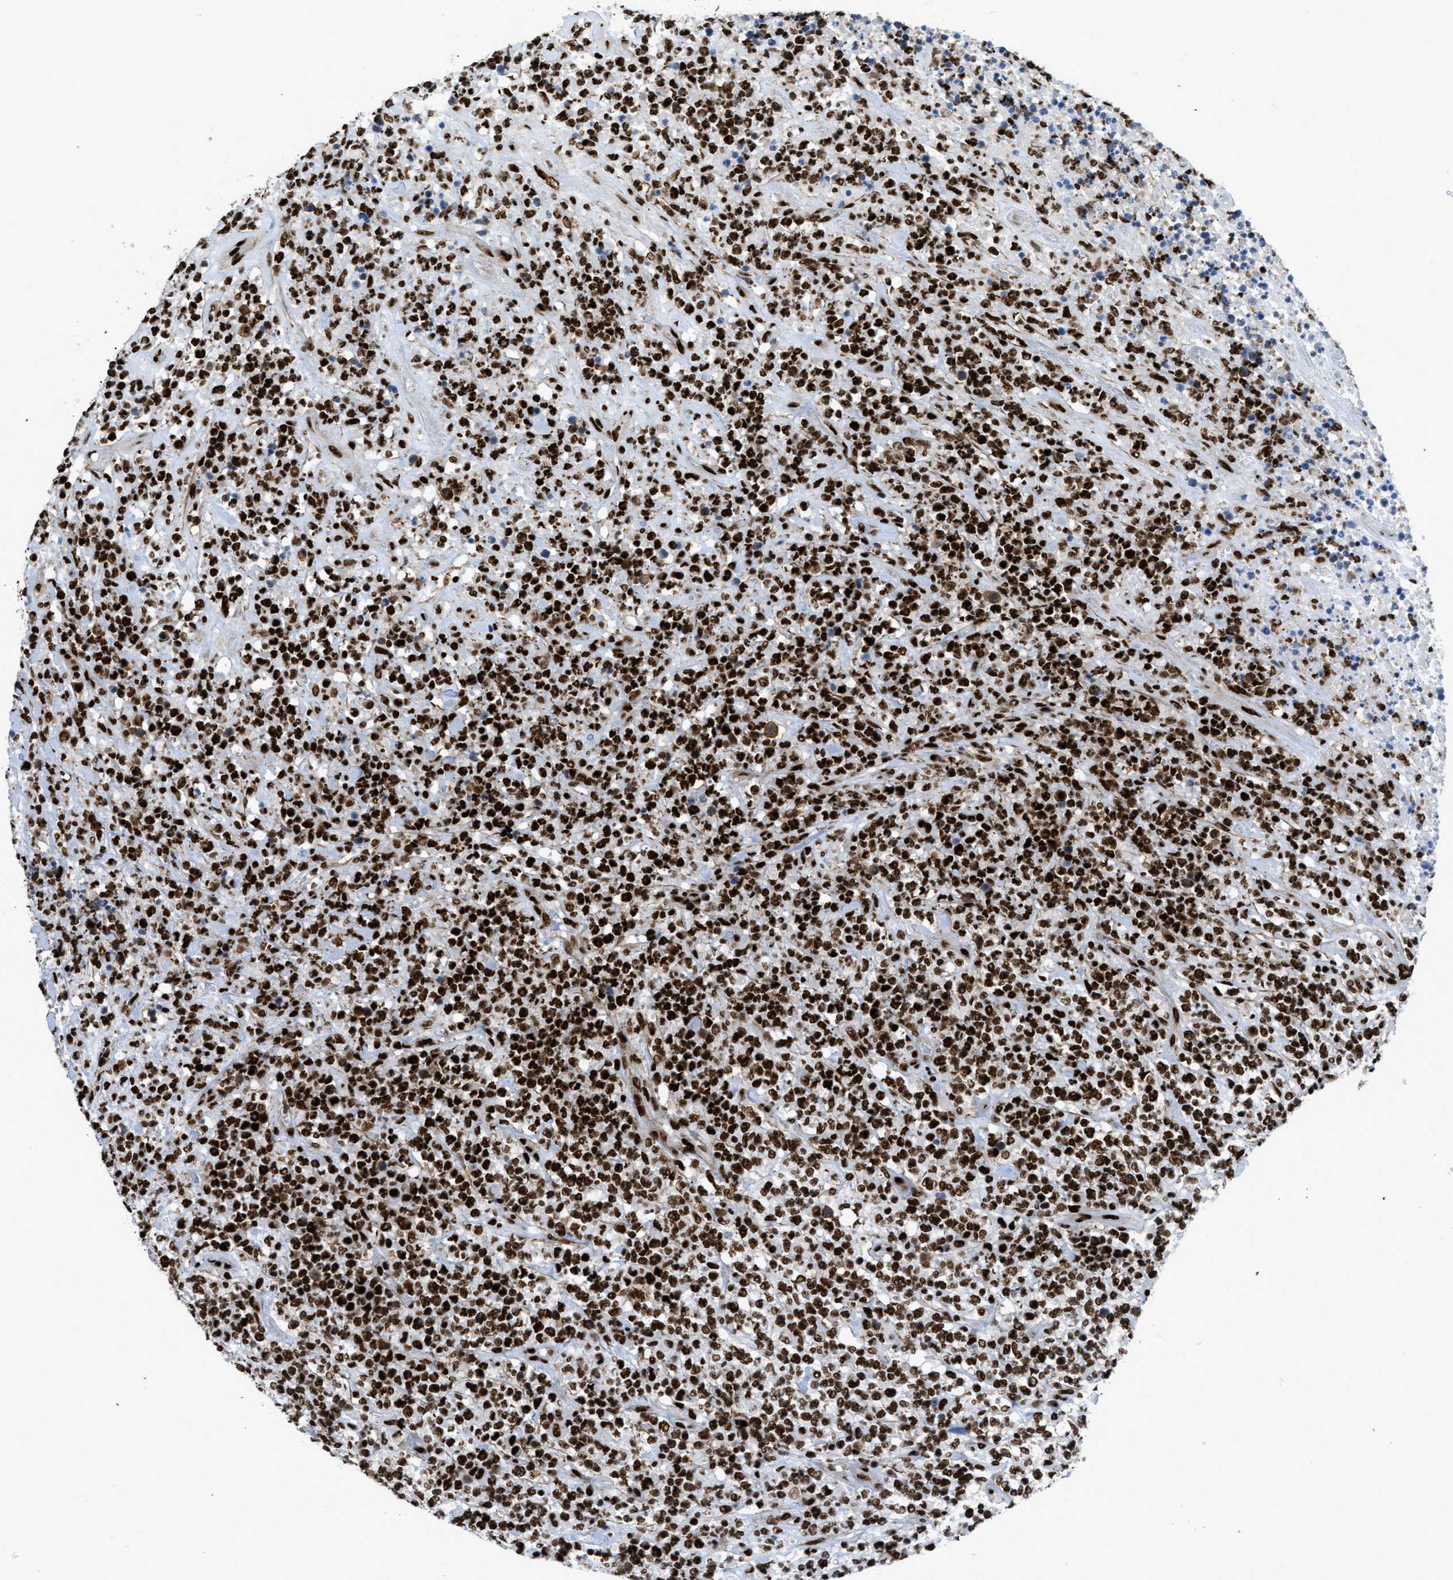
{"staining": {"intensity": "strong", "quantity": ">75%", "location": "nuclear"}, "tissue": "lymphoma", "cell_type": "Tumor cells", "image_type": "cancer", "snomed": [{"axis": "morphology", "description": "Malignant lymphoma, non-Hodgkin's type, High grade"}, {"axis": "topography", "description": "Soft tissue"}], "caption": "An image of human malignant lymphoma, non-Hodgkin's type (high-grade) stained for a protein demonstrates strong nuclear brown staining in tumor cells. The protein is stained brown, and the nuclei are stained in blue (DAB IHC with brightfield microscopy, high magnification).", "gene": "ZNF207", "patient": {"sex": "male", "age": 18}}